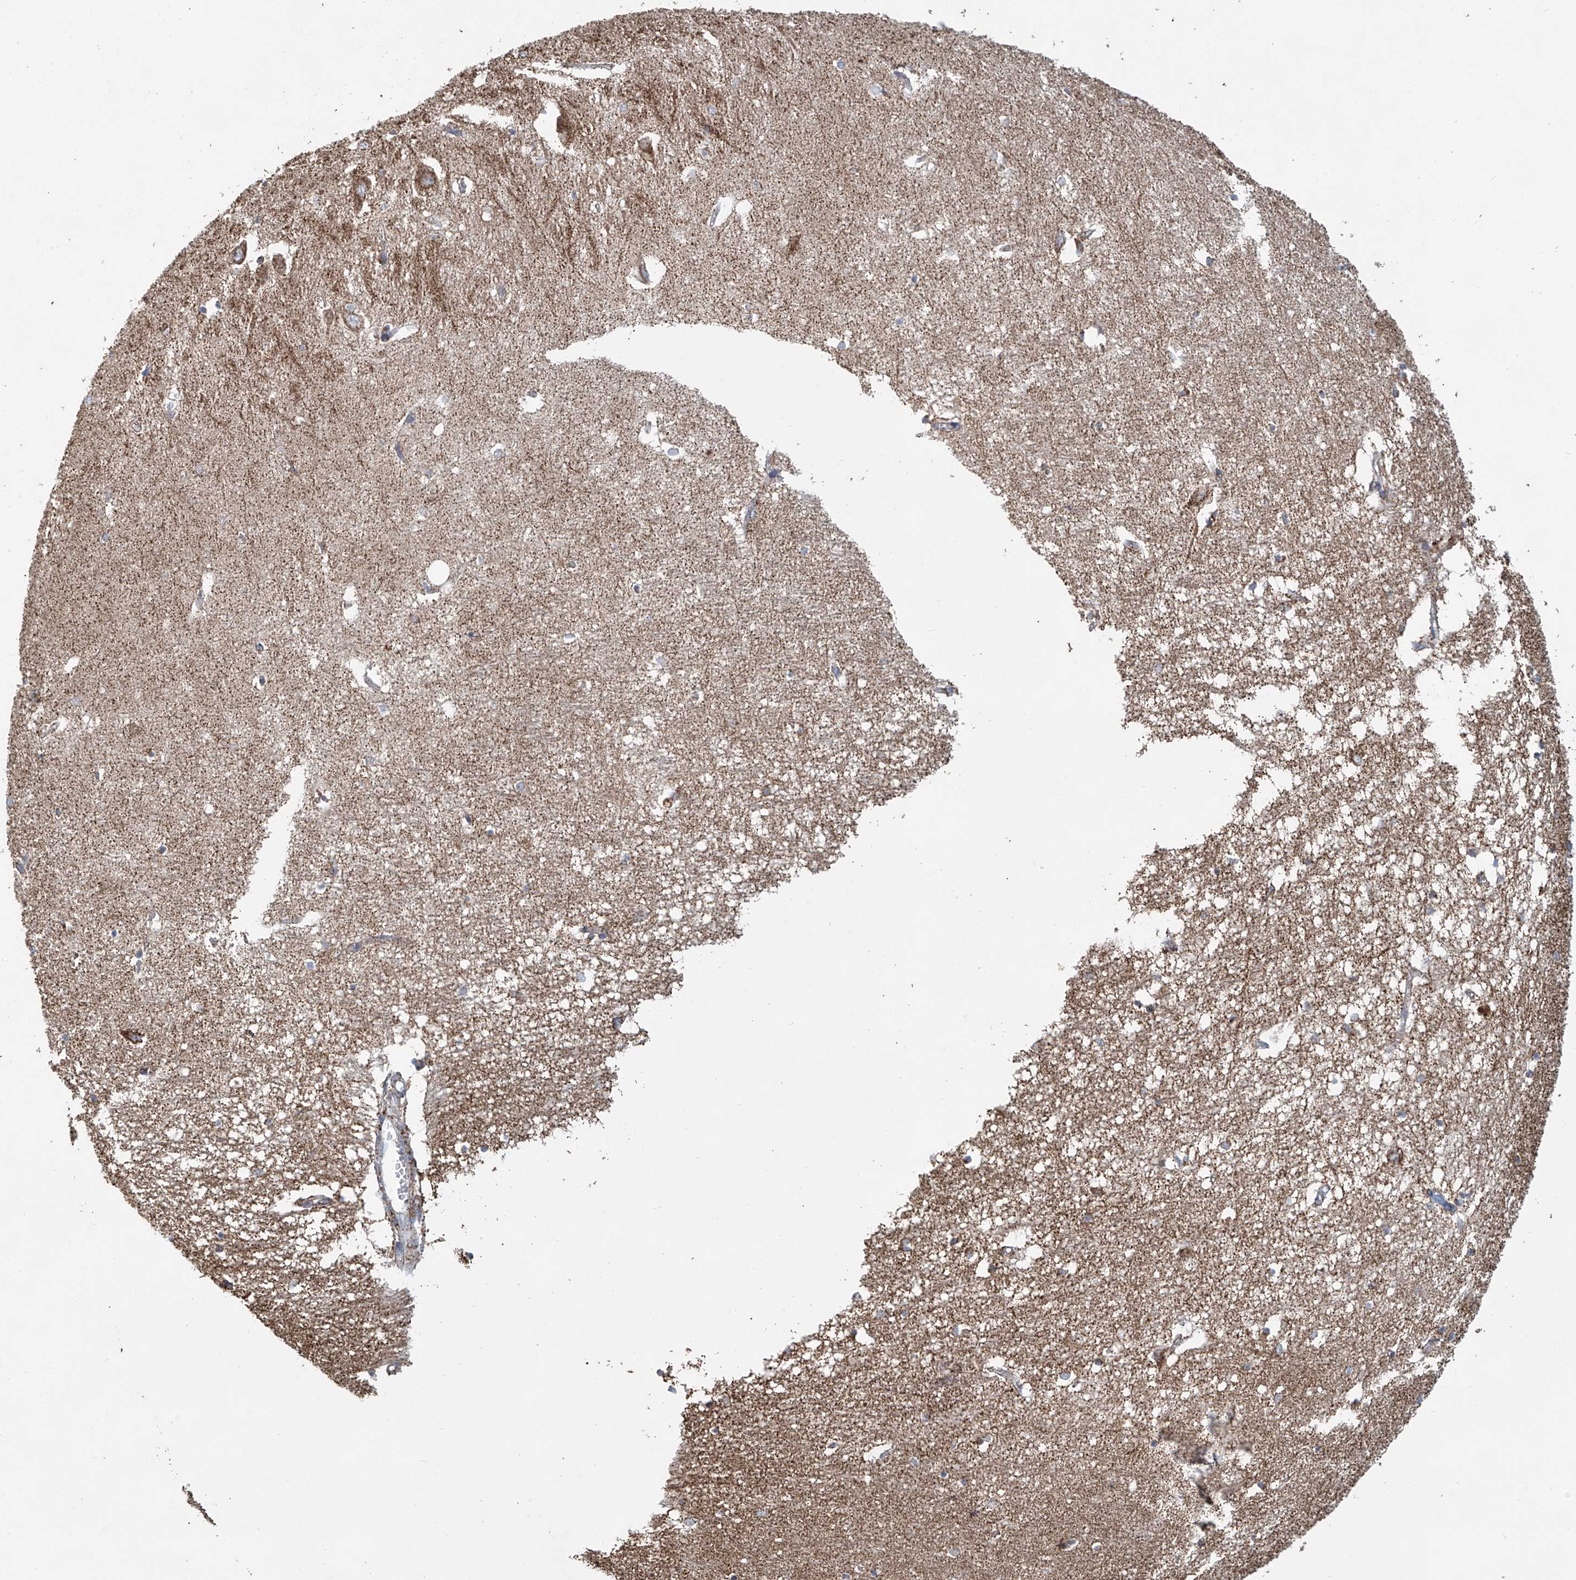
{"staining": {"intensity": "moderate", "quantity": "25%-75%", "location": "cytoplasmic/membranous"}, "tissue": "hippocampus", "cell_type": "Glial cells", "image_type": "normal", "snomed": [{"axis": "morphology", "description": "Normal tissue, NOS"}, {"axis": "topography", "description": "Hippocampus"}], "caption": "A micrograph of human hippocampus stained for a protein shows moderate cytoplasmic/membranous brown staining in glial cells. (brown staining indicates protein expression, while blue staining denotes nuclei).", "gene": "MCL1", "patient": {"sex": "female", "age": 64}}